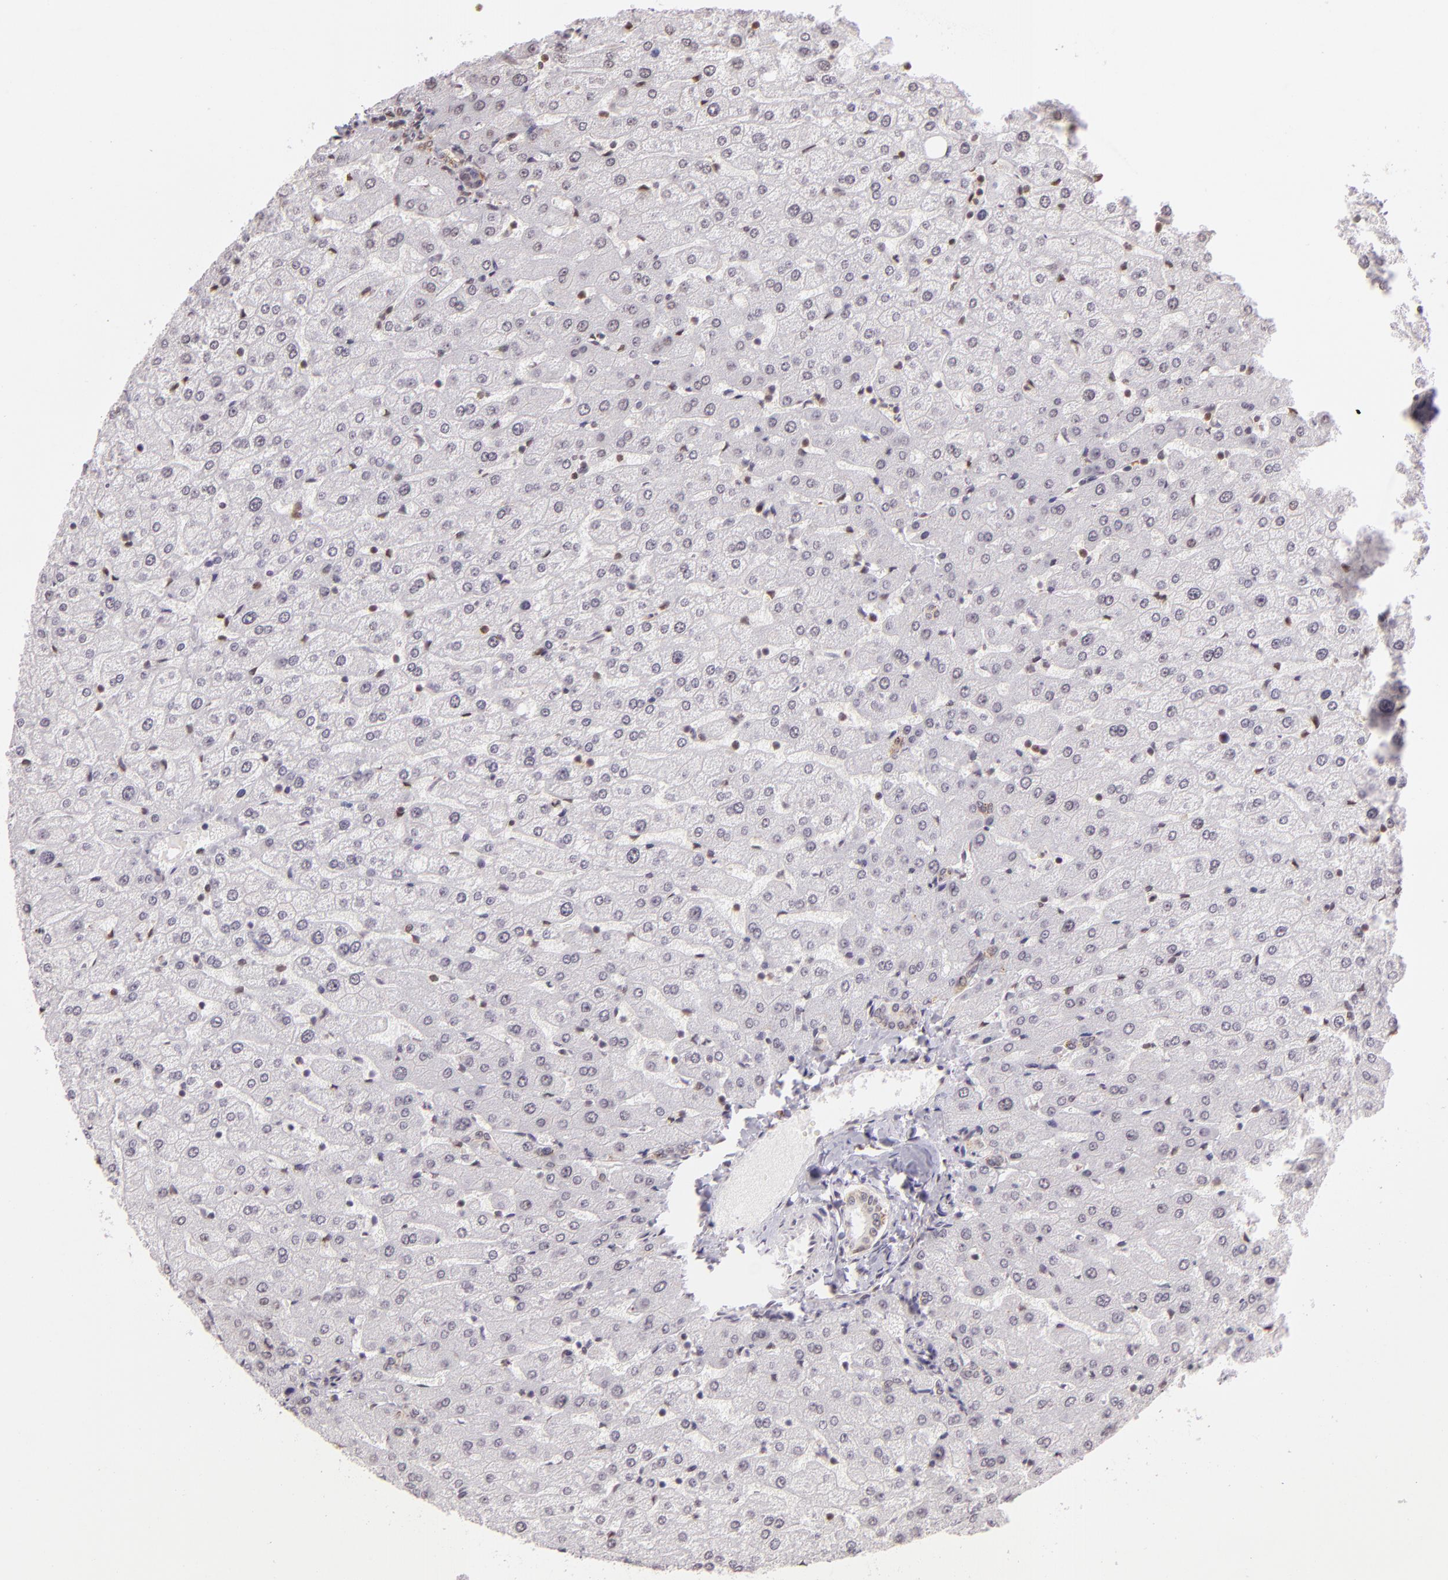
{"staining": {"intensity": "weak", "quantity": ">75%", "location": "cytoplasmic/membranous"}, "tissue": "liver", "cell_type": "Cholangiocytes", "image_type": "normal", "snomed": [{"axis": "morphology", "description": "Normal tissue, NOS"}, {"axis": "morphology", "description": "Fibrosis, NOS"}, {"axis": "topography", "description": "Liver"}], "caption": "Liver stained for a protein (brown) reveals weak cytoplasmic/membranous positive expression in about >75% of cholangiocytes.", "gene": "ENSG00000290315", "patient": {"sex": "female", "age": 29}}